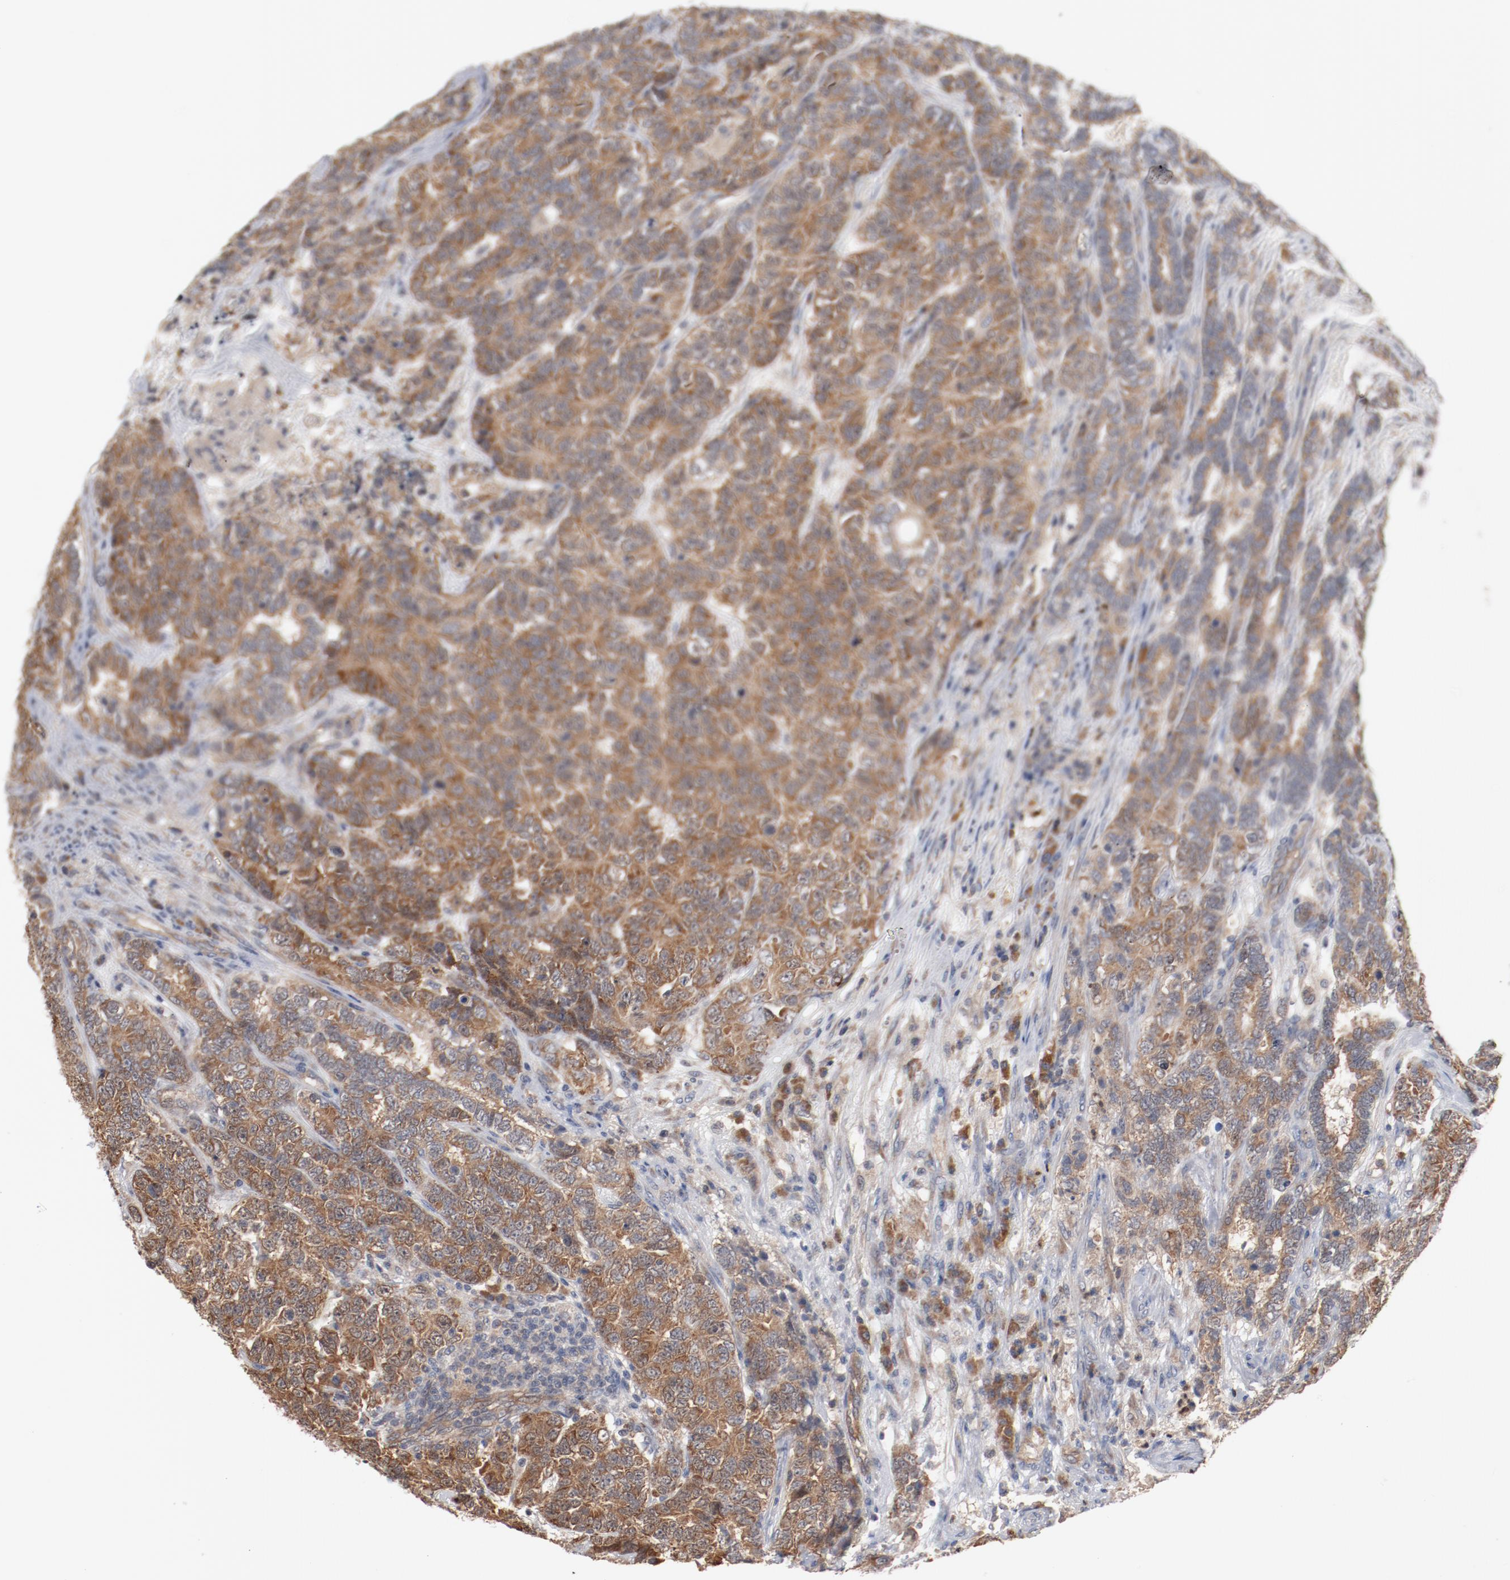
{"staining": {"intensity": "strong", "quantity": ">75%", "location": "cytoplasmic/membranous"}, "tissue": "testis cancer", "cell_type": "Tumor cells", "image_type": "cancer", "snomed": [{"axis": "morphology", "description": "Carcinoma, Embryonal, NOS"}, {"axis": "topography", "description": "Testis"}], "caption": "Immunohistochemistry histopathology image of neoplastic tissue: human testis embryonal carcinoma stained using immunohistochemistry reveals high levels of strong protein expression localized specifically in the cytoplasmic/membranous of tumor cells, appearing as a cytoplasmic/membranous brown color.", "gene": "RNASE11", "patient": {"sex": "male", "age": 26}}